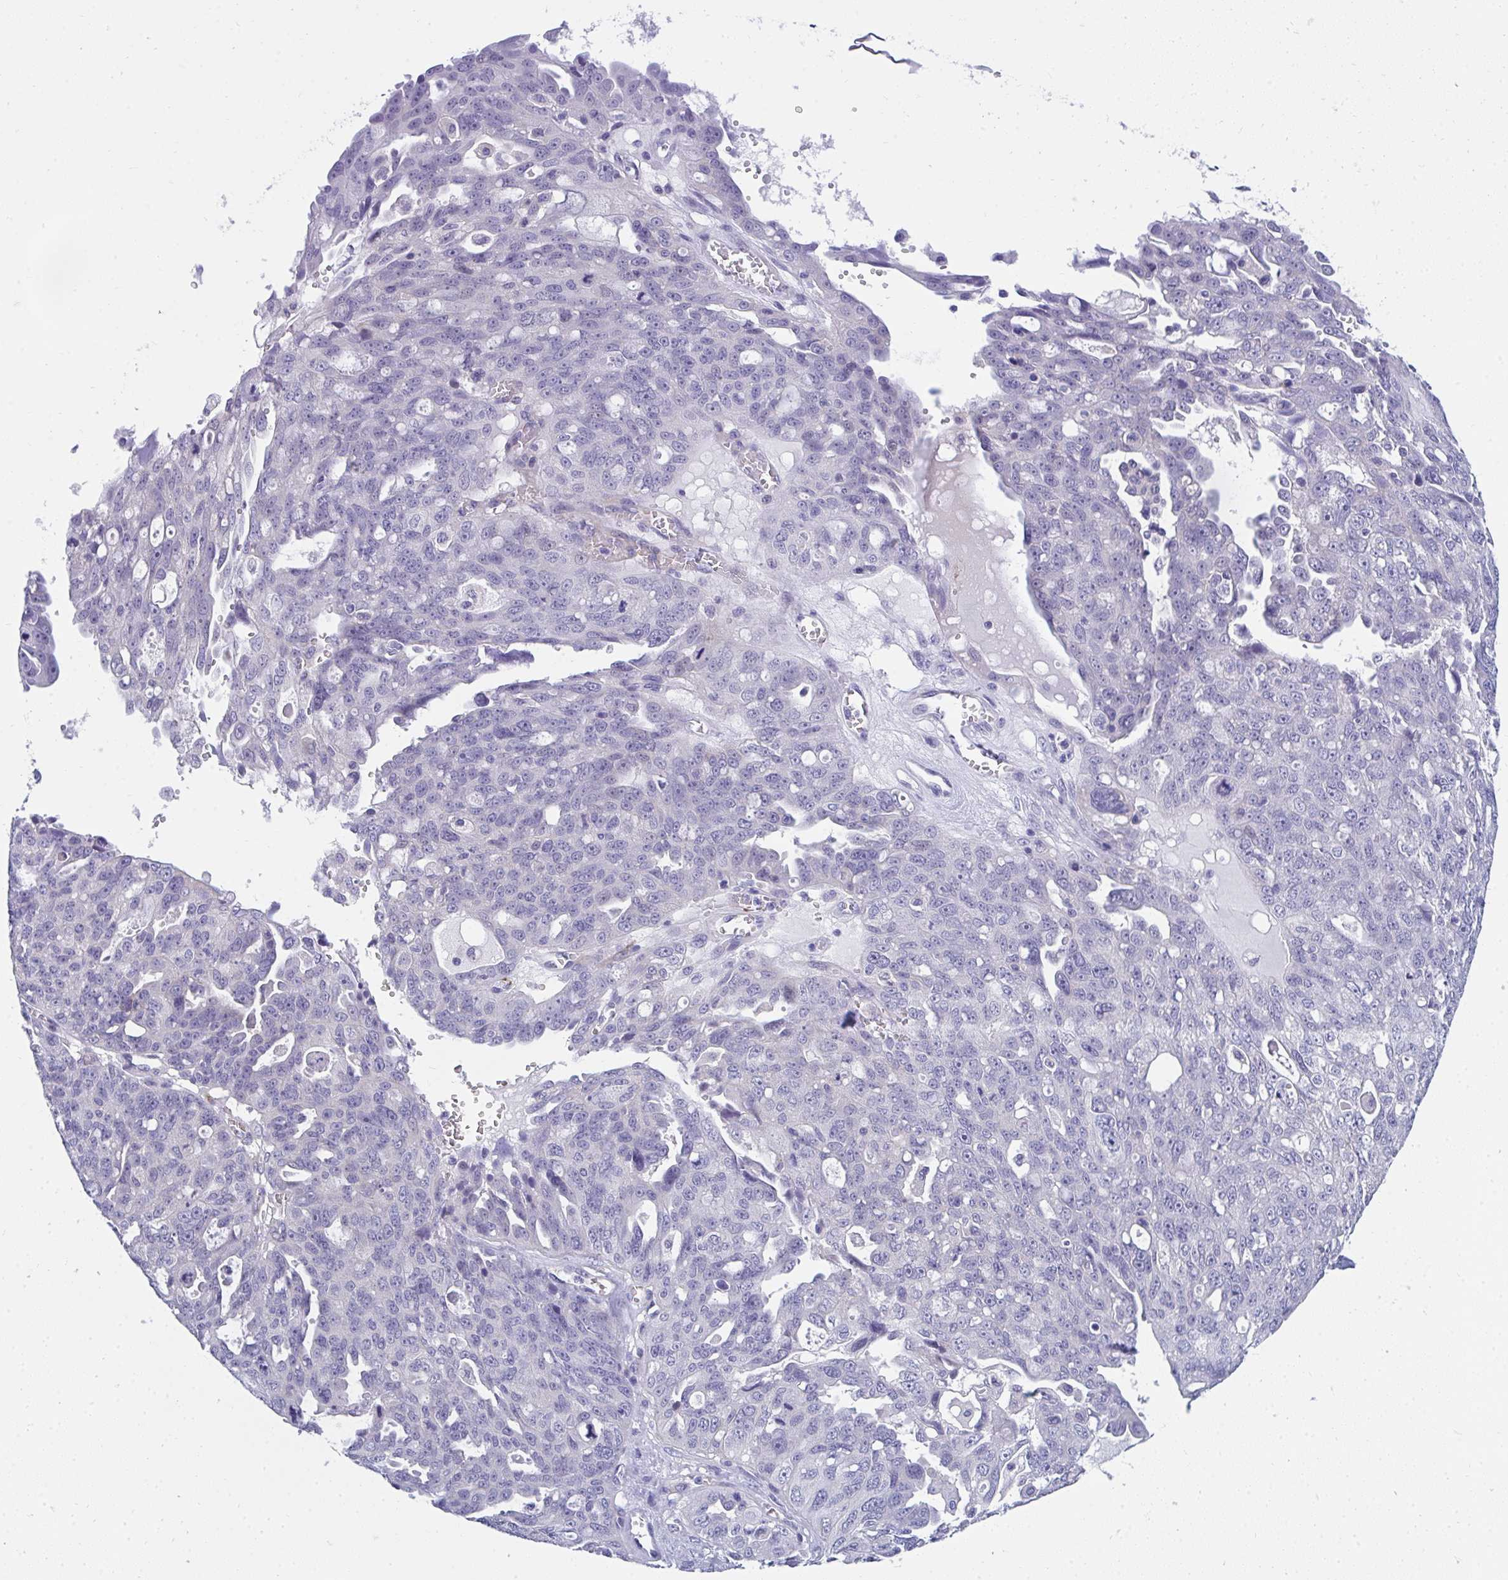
{"staining": {"intensity": "negative", "quantity": "none", "location": "none"}, "tissue": "ovarian cancer", "cell_type": "Tumor cells", "image_type": "cancer", "snomed": [{"axis": "morphology", "description": "Carcinoma, endometroid"}, {"axis": "topography", "description": "Ovary"}], "caption": "Ovarian endometroid carcinoma stained for a protein using IHC demonstrates no expression tumor cells.", "gene": "TSBP1", "patient": {"sex": "female", "age": 70}}